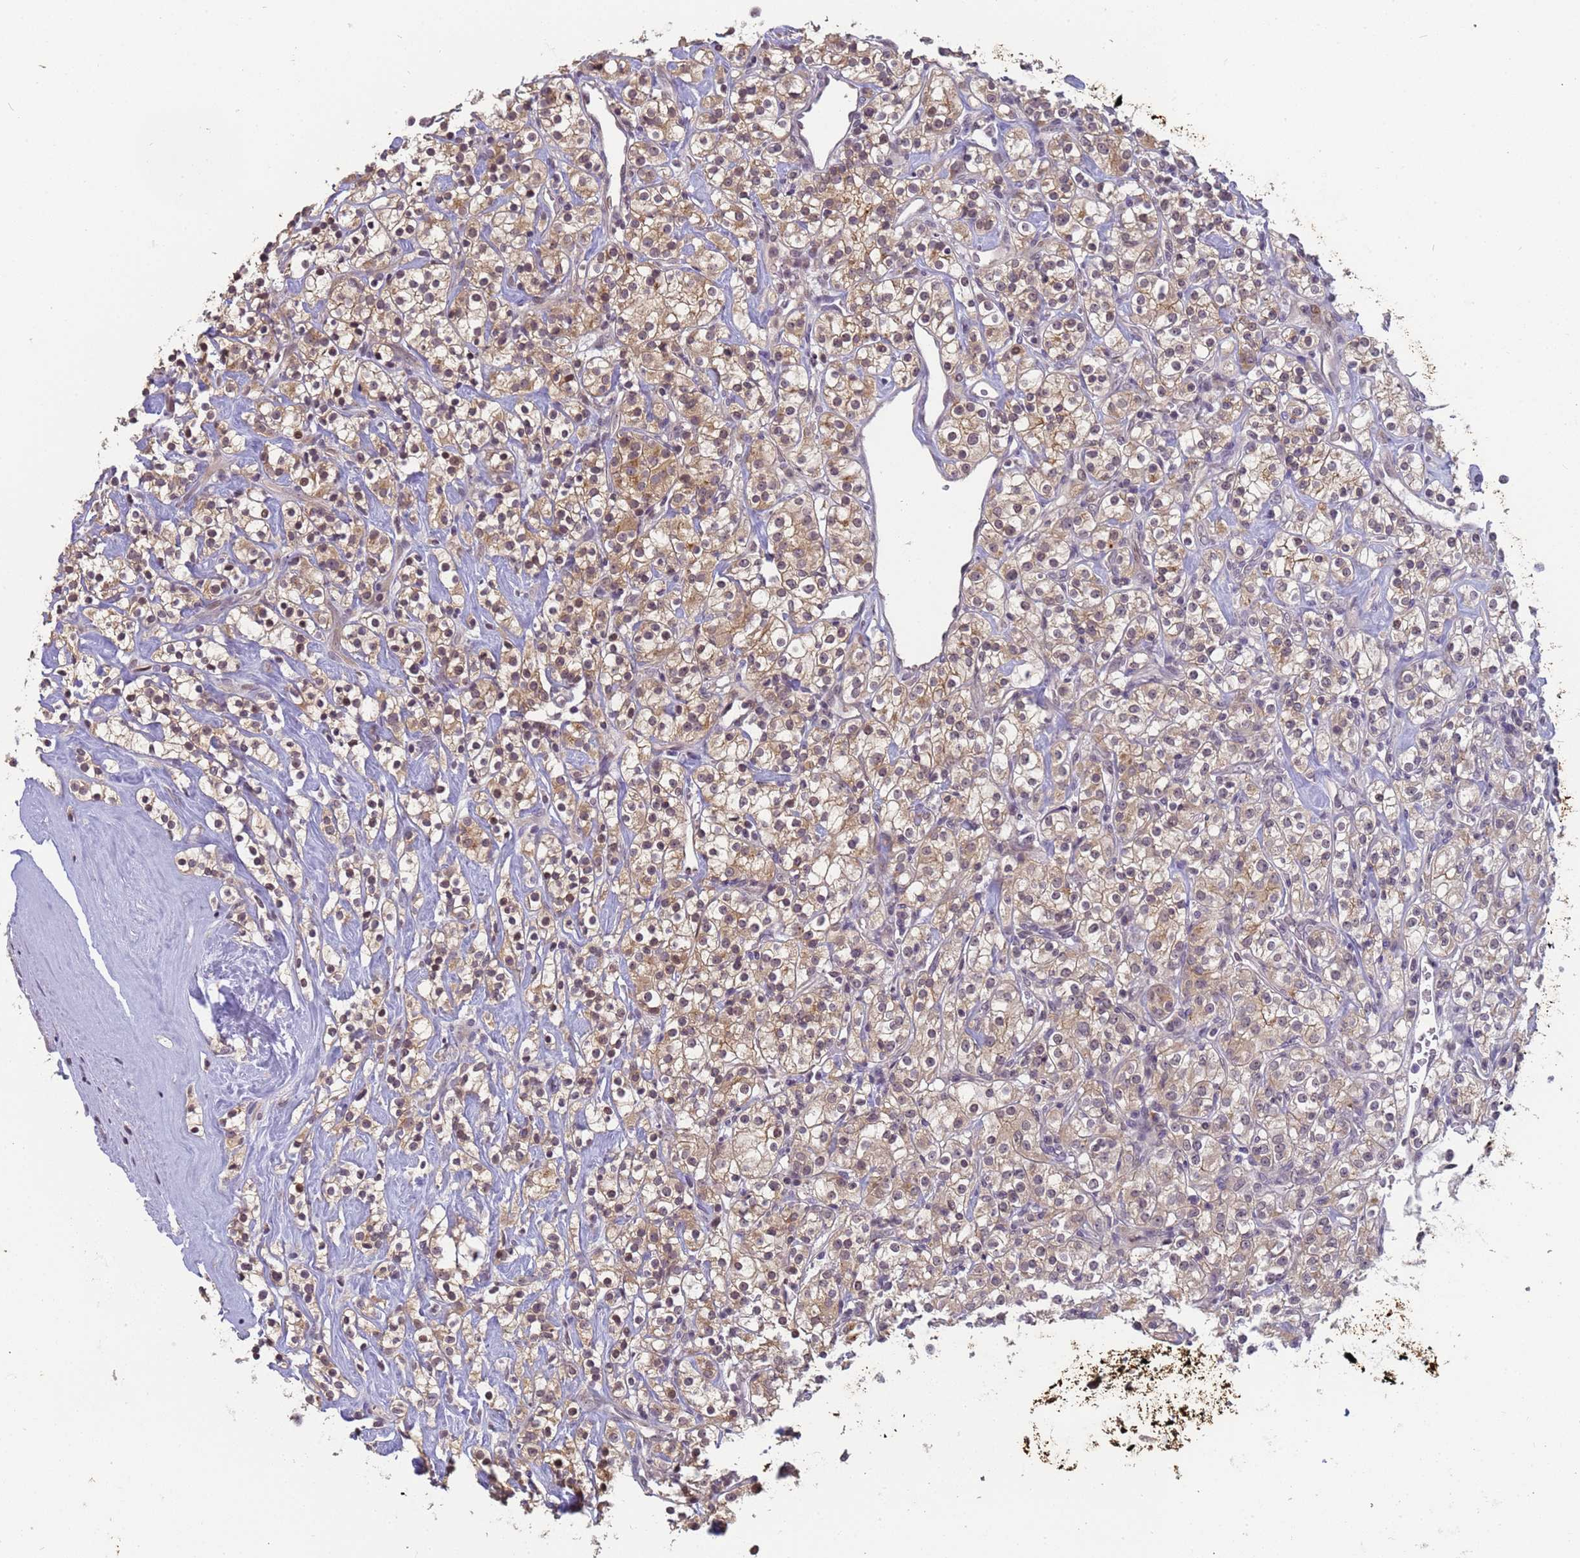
{"staining": {"intensity": "moderate", "quantity": ">75%", "location": "cytoplasmic/membranous,nuclear"}, "tissue": "renal cancer", "cell_type": "Tumor cells", "image_type": "cancer", "snomed": [{"axis": "morphology", "description": "Adenocarcinoma, NOS"}, {"axis": "topography", "description": "Kidney"}], "caption": "Human adenocarcinoma (renal) stained with a protein marker exhibits moderate staining in tumor cells.", "gene": "VWA3A", "patient": {"sex": "male", "age": 77}}